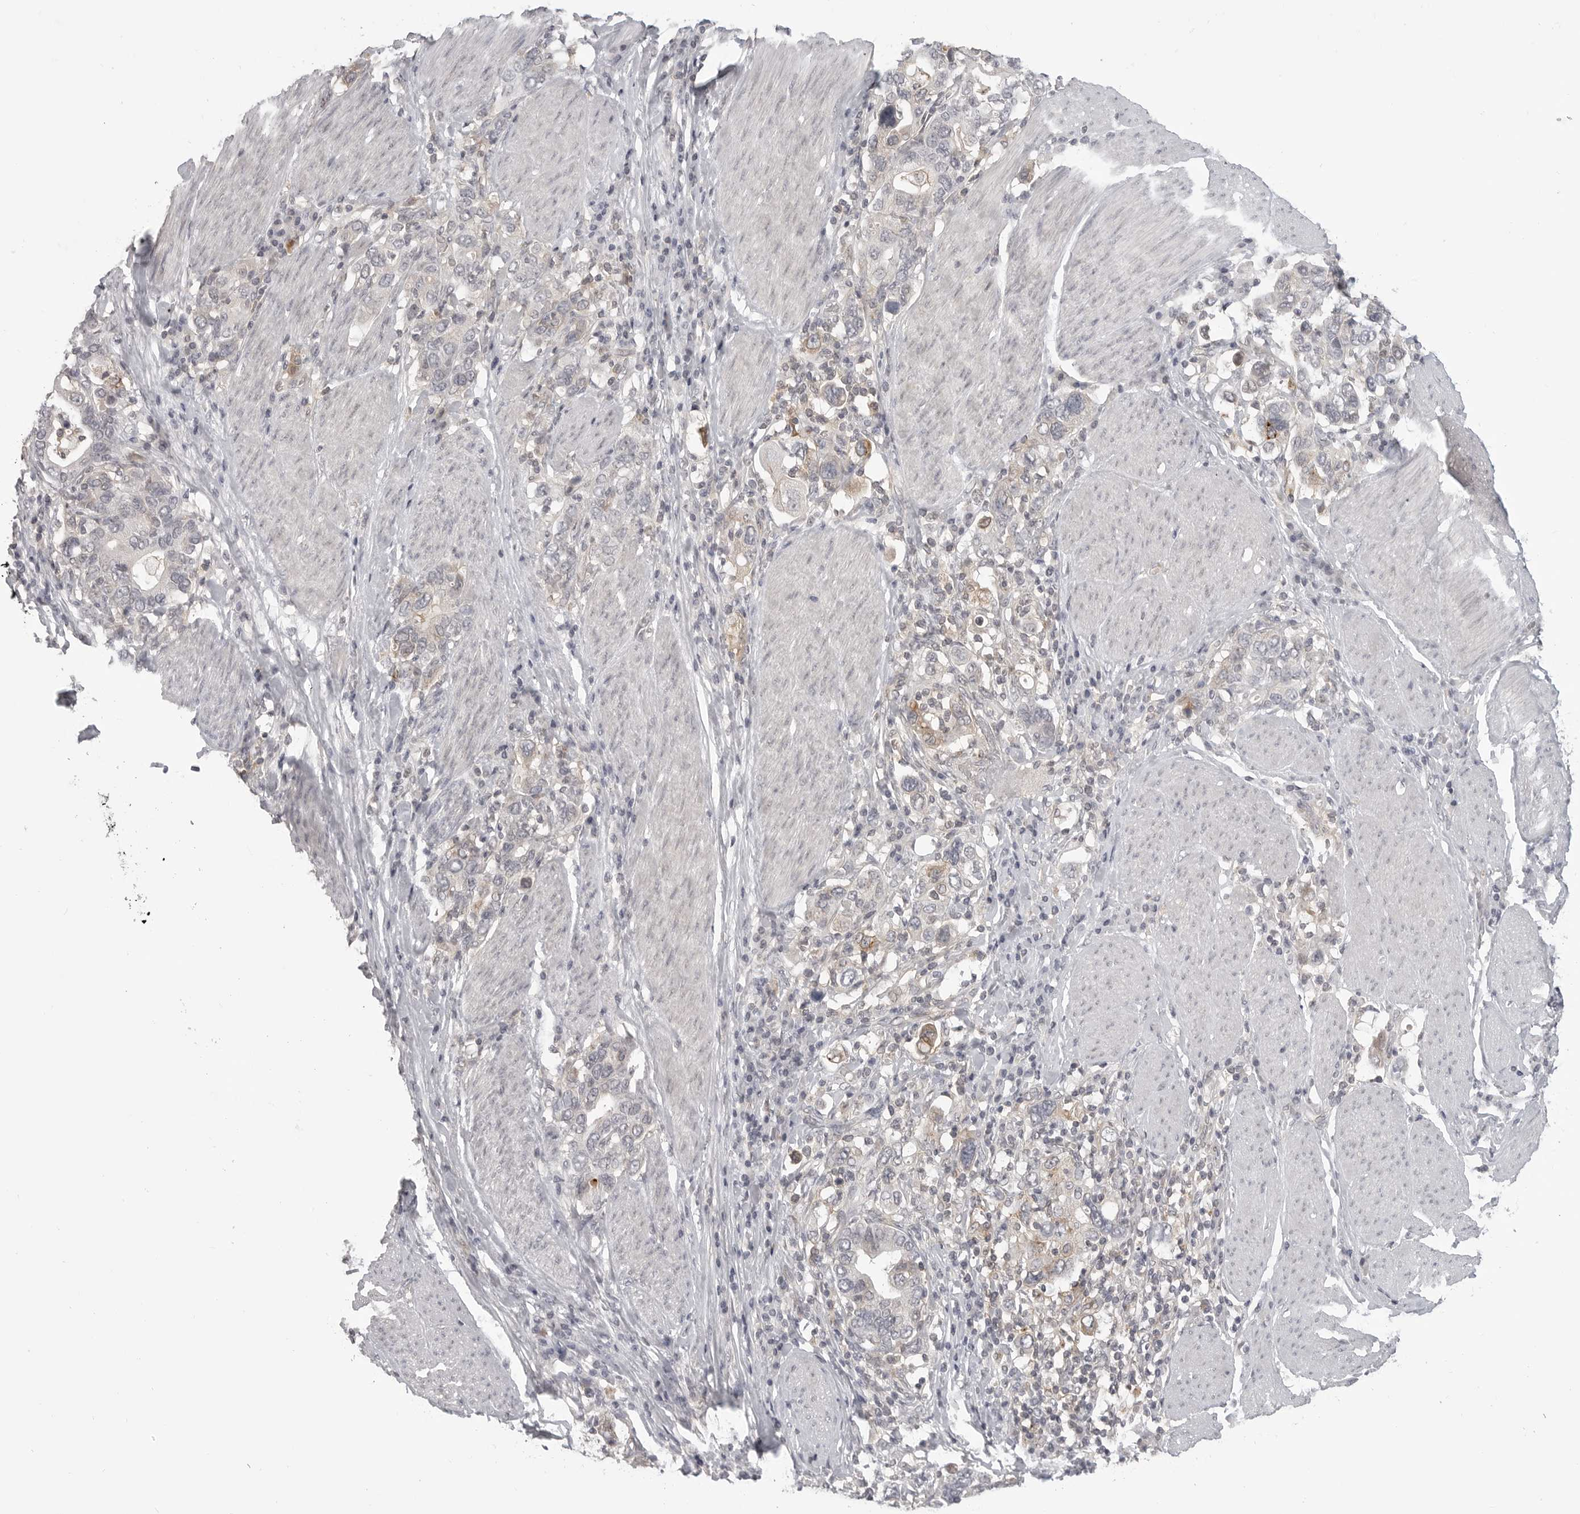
{"staining": {"intensity": "weak", "quantity": "<25%", "location": "cytoplasmic/membranous"}, "tissue": "stomach cancer", "cell_type": "Tumor cells", "image_type": "cancer", "snomed": [{"axis": "morphology", "description": "Adenocarcinoma, NOS"}, {"axis": "topography", "description": "Stomach, upper"}], "caption": "Immunohistochemical staining of human stomach adenocarcinoma reveals no significant expression in tumor cells.", "gene": "IFNGR1", "patient": {"sex": "male", "age": 62}}